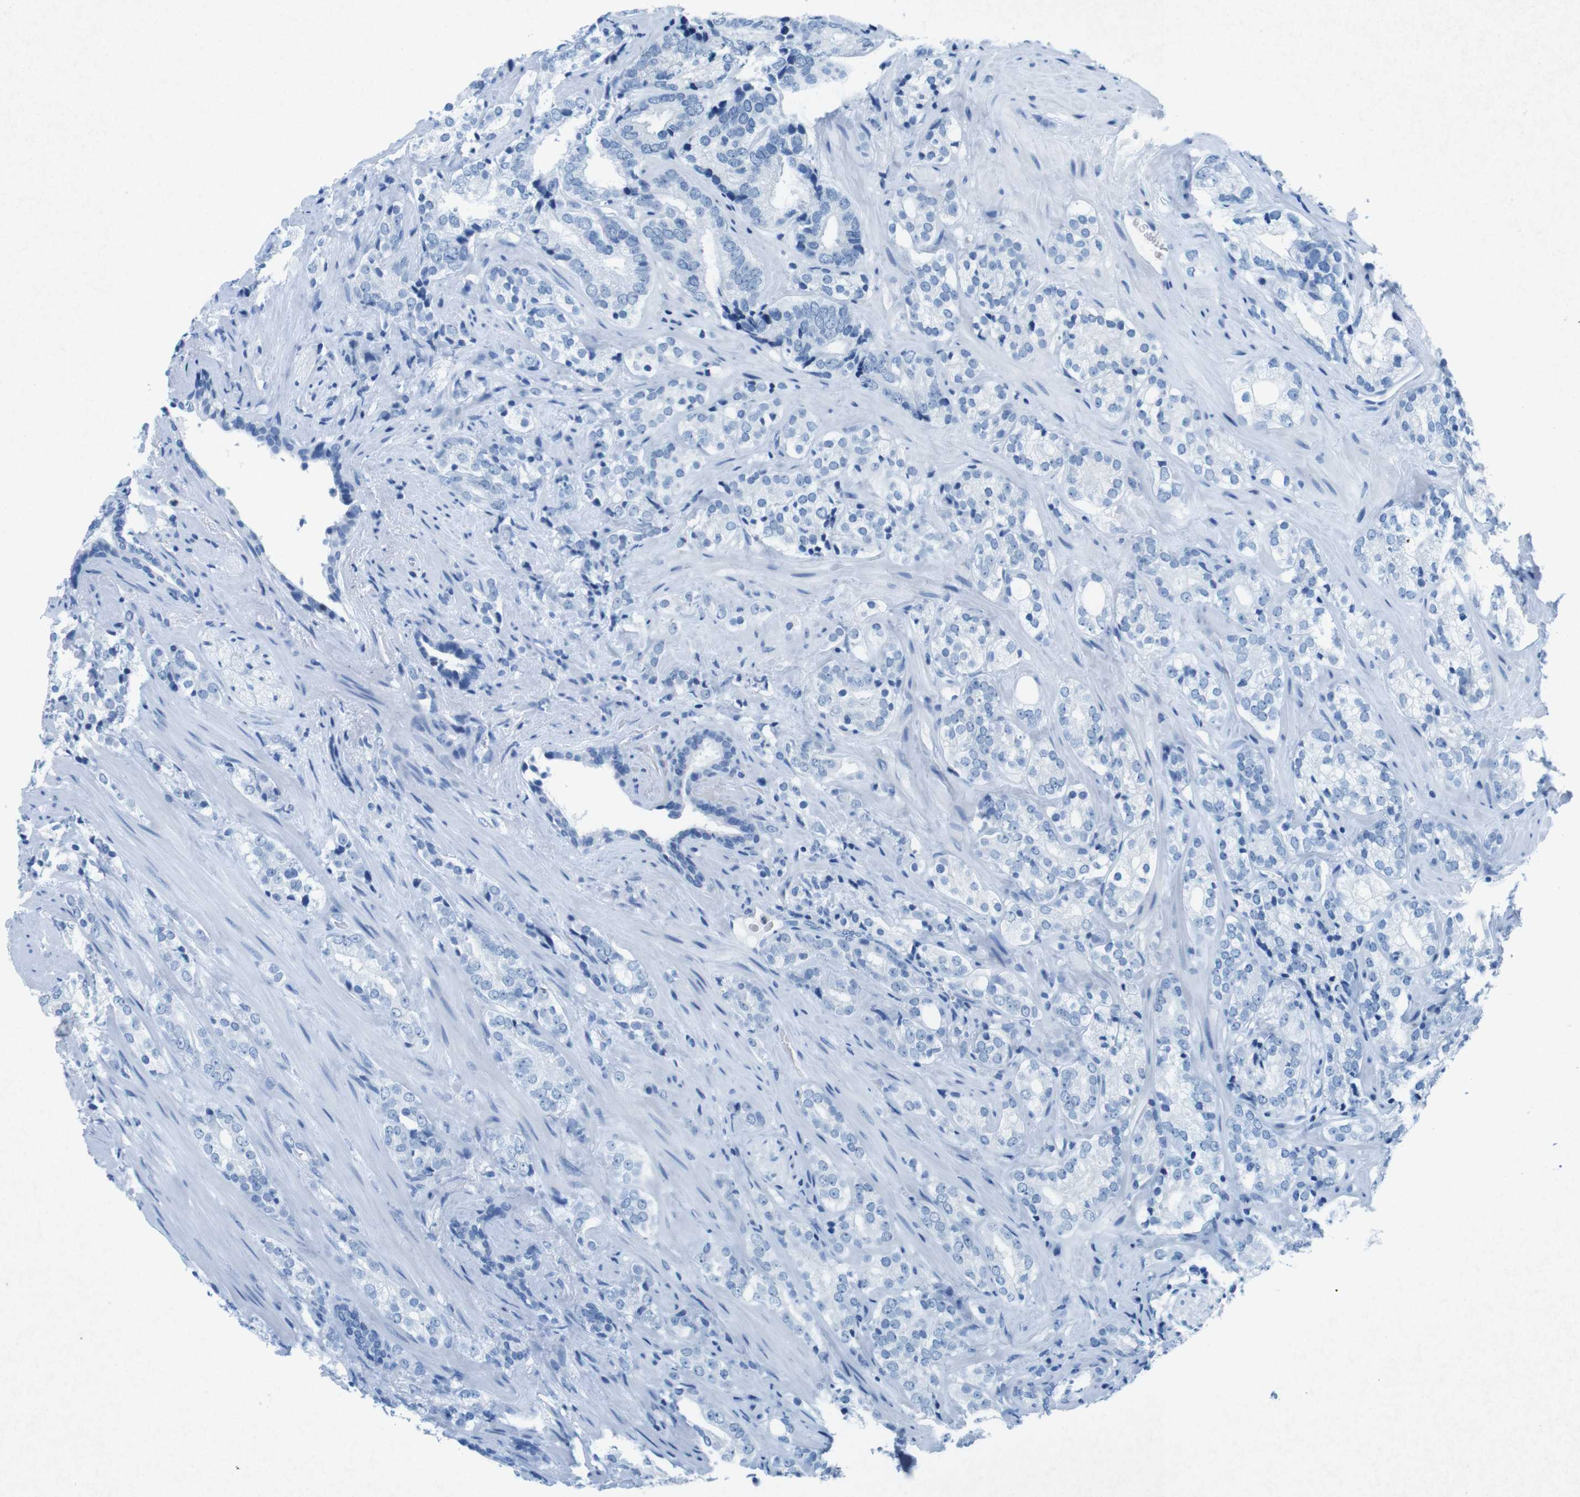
{"staining": {"intensity": "negative", "quantity": "none", "location": "none"}, "tissue": "prostate cancer", "cell_type": "Tumor cells", "image_type": "cancer", "snomed": [{"axis": "morphology", "description": "Adenocarcinoma, High grade"}, {"axis": "topography", "description": "Prostate"}], "caption": "Protein analysis of prostate cancer shows no significant positivity in tumor cells.", "gene": "CTAG1B", "patient": {"sex": "male", "age": 71}}